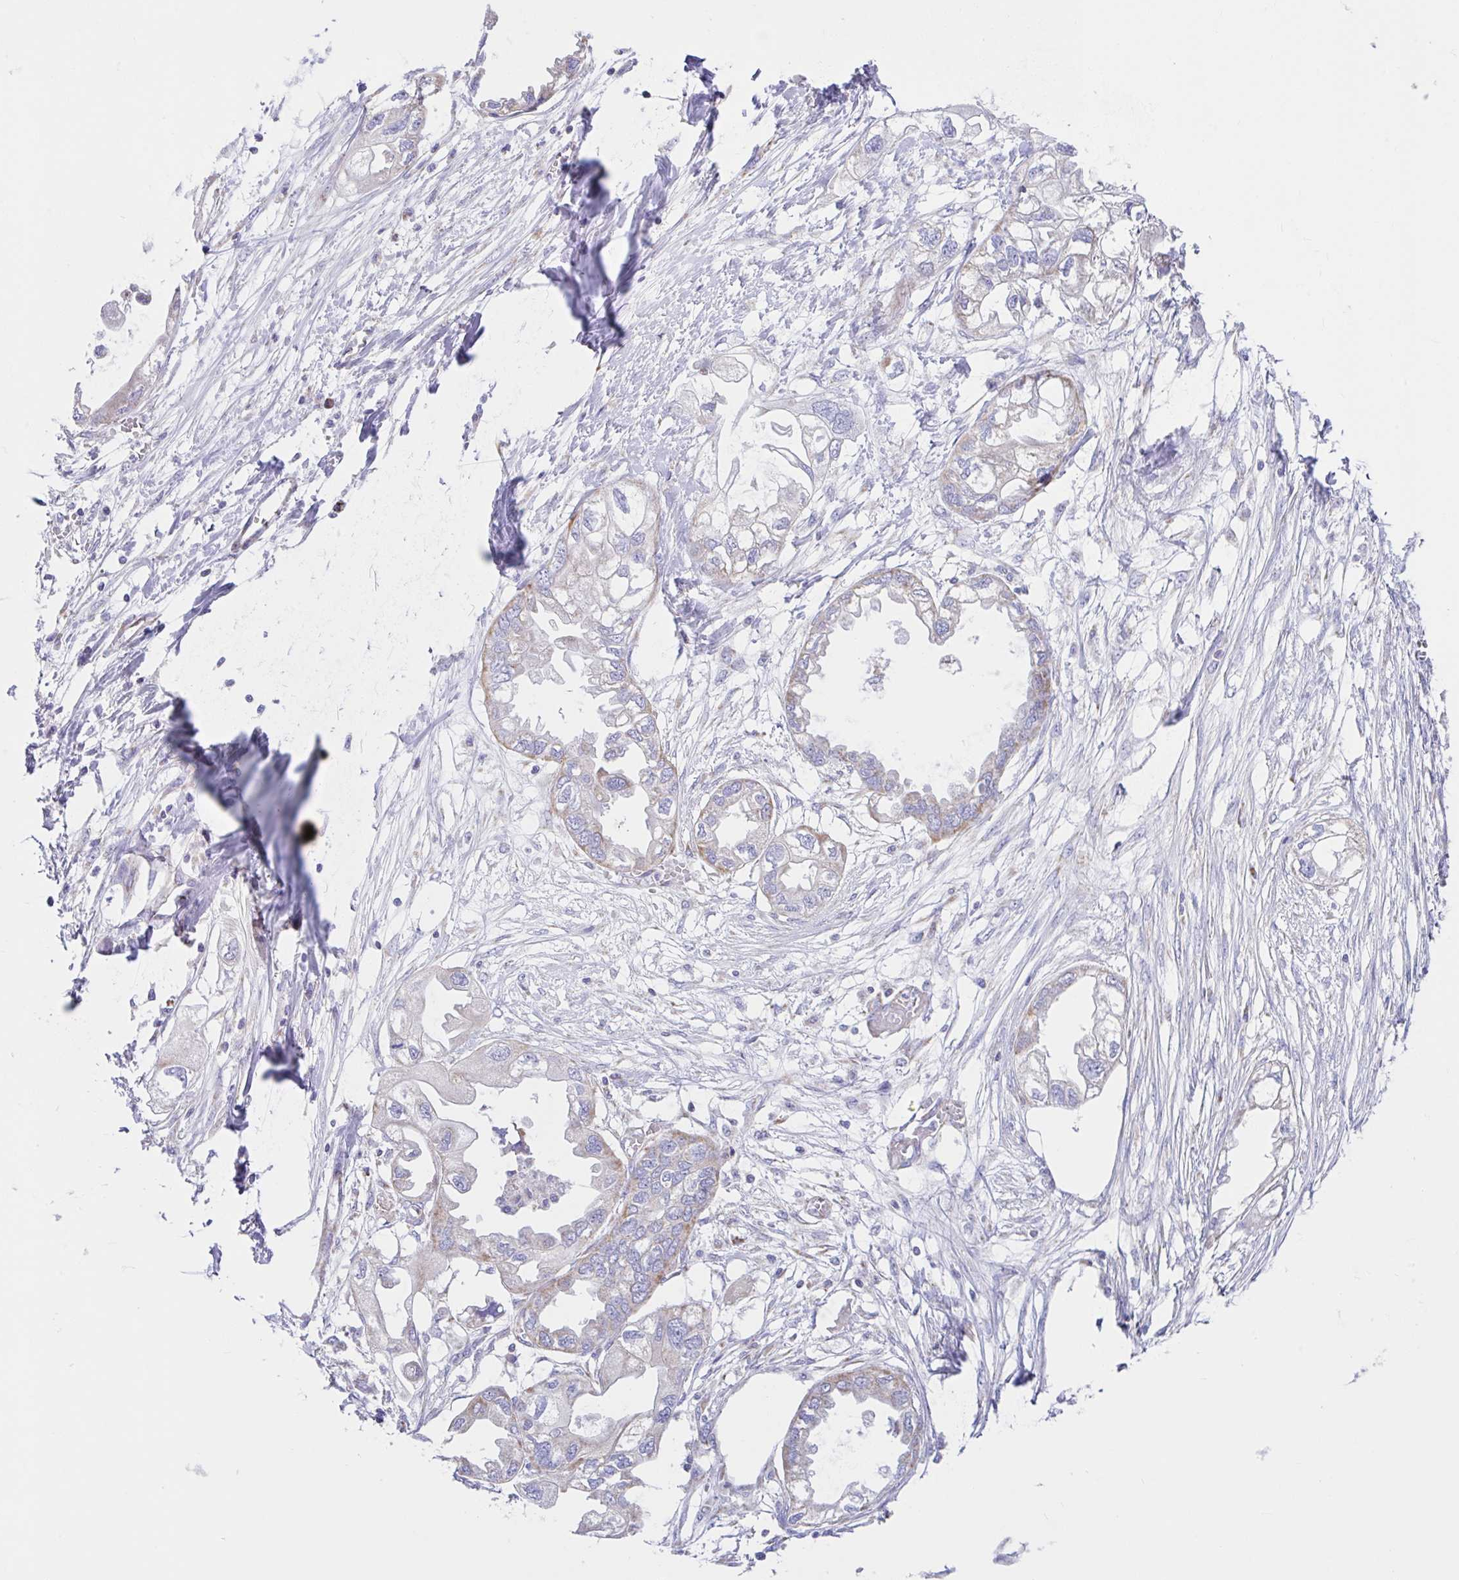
{"staining": {"intensity": "negative", "quantity": "none", "location": "none"}, "tissue": "endometrial cancer", "cell_type": "Tumor cells", "image_type": "cancer", "snomed": [{"axis": "morphology", "description": "Adenocarcinoma, NOS"}, {"axis": "morphology", "description": "Adenocarcinoma, metastatic, NOS"}, {"axis": "topography", "description": "Adipose tissue"}, {"axis": "topography", "description": "Endometrium"}], "caption": "Protein analysis of endometrial metastatic adenocarcinoma displays no significant expression in tumor cells.", "gene": "NDUFS2", "patient": {"sex": "female", "age": 67}}